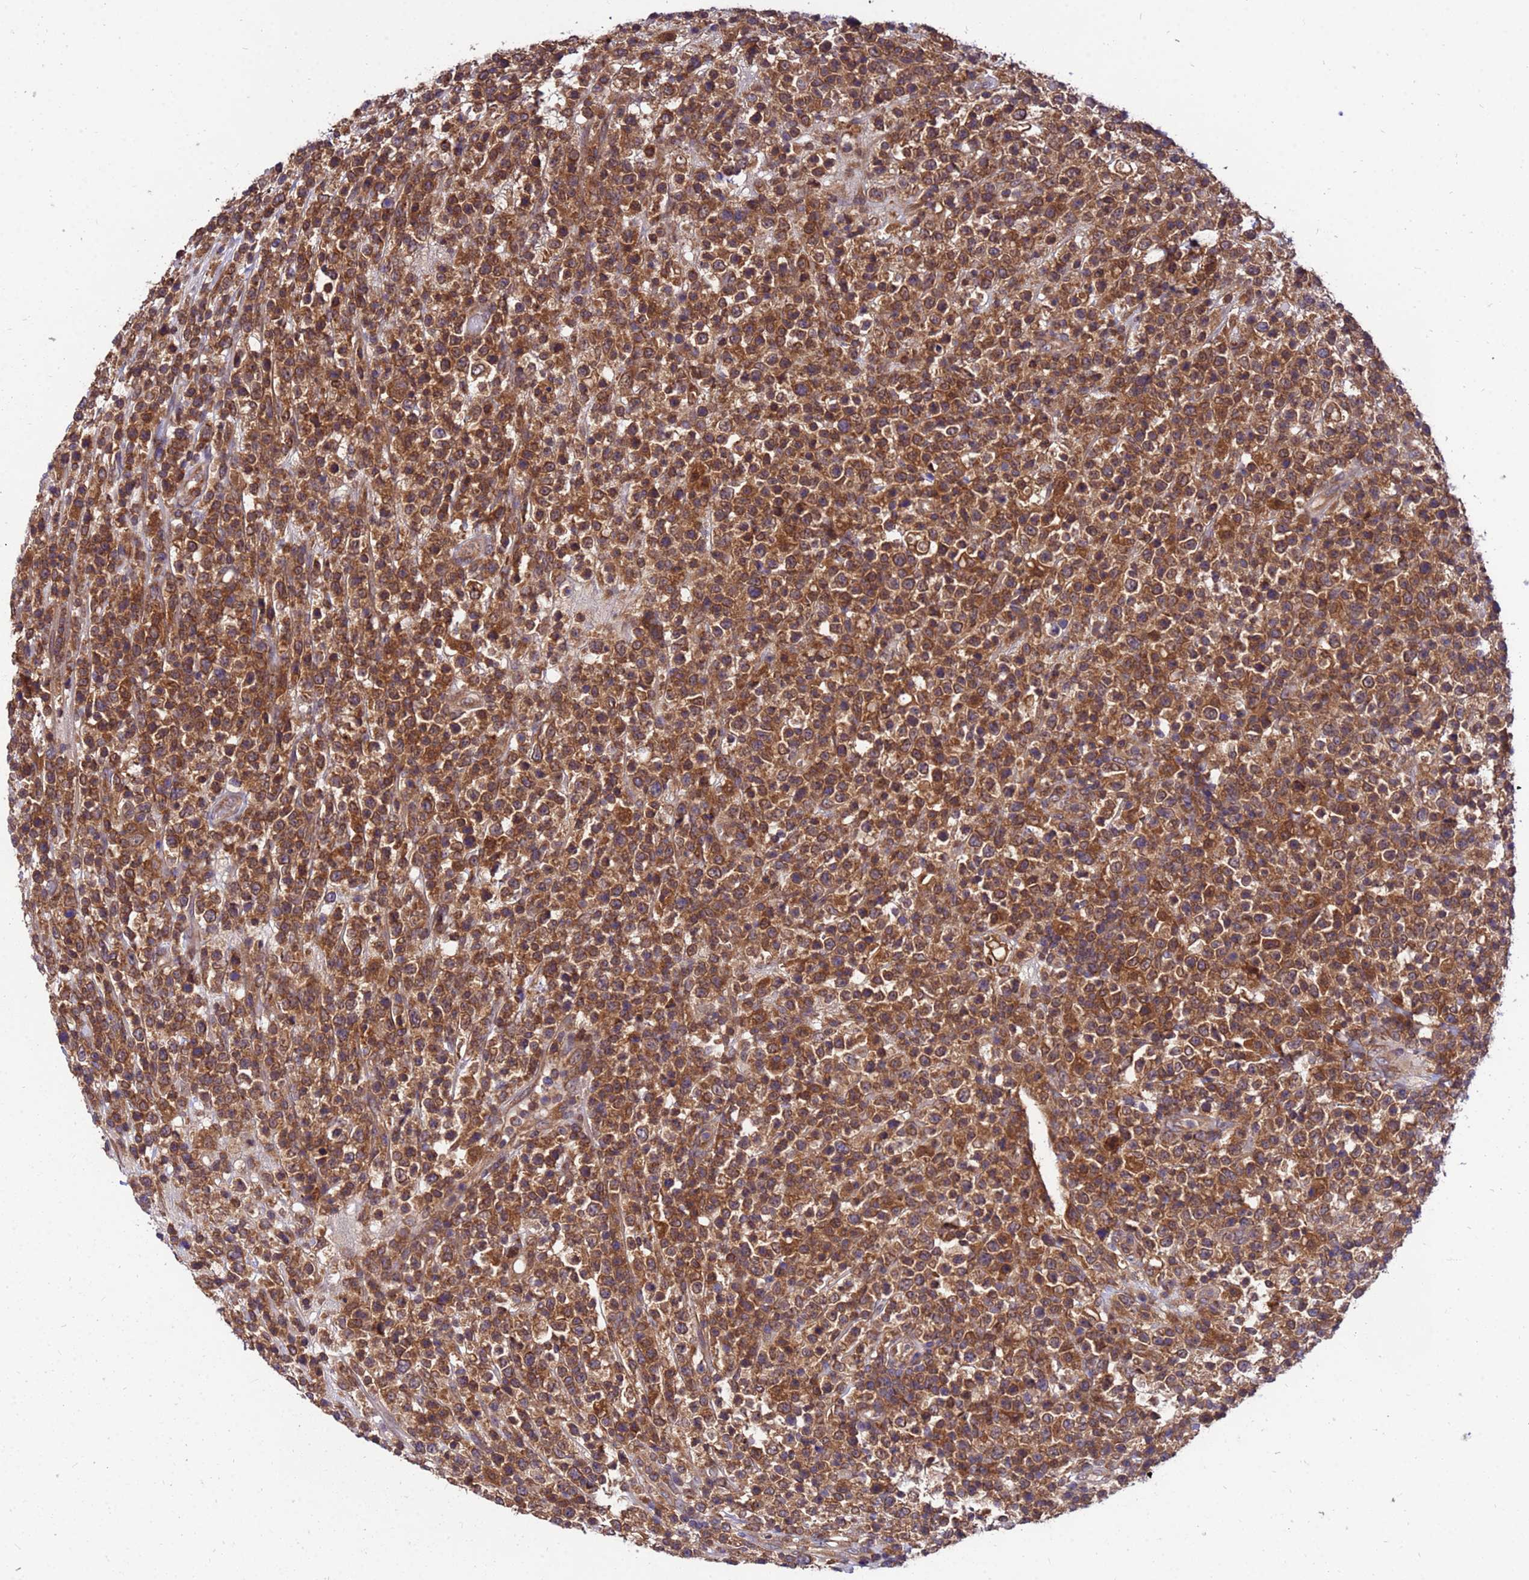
{"staining": {"intensity": "moderate", "quantity": ">75%", "location": "cytoplasmic/membranous"}, "tissue": "lymphoma", "cell_type": "Tumor cells", "image_type": "cancer", "snomed": [{"axis": "morphology", "description": "Malignant lymphoma, non-Hodgkin's type, High grade"}, {"axis": "topography", "description": "Colon"}], "caption": "The histopathology image shows staining of lymphoma, revealing moderate cytoplasmic/membranous protein staining (brown color) within tumor cells.", "gene": "GET3", "patient": {"sex": "female", "age": 53}}